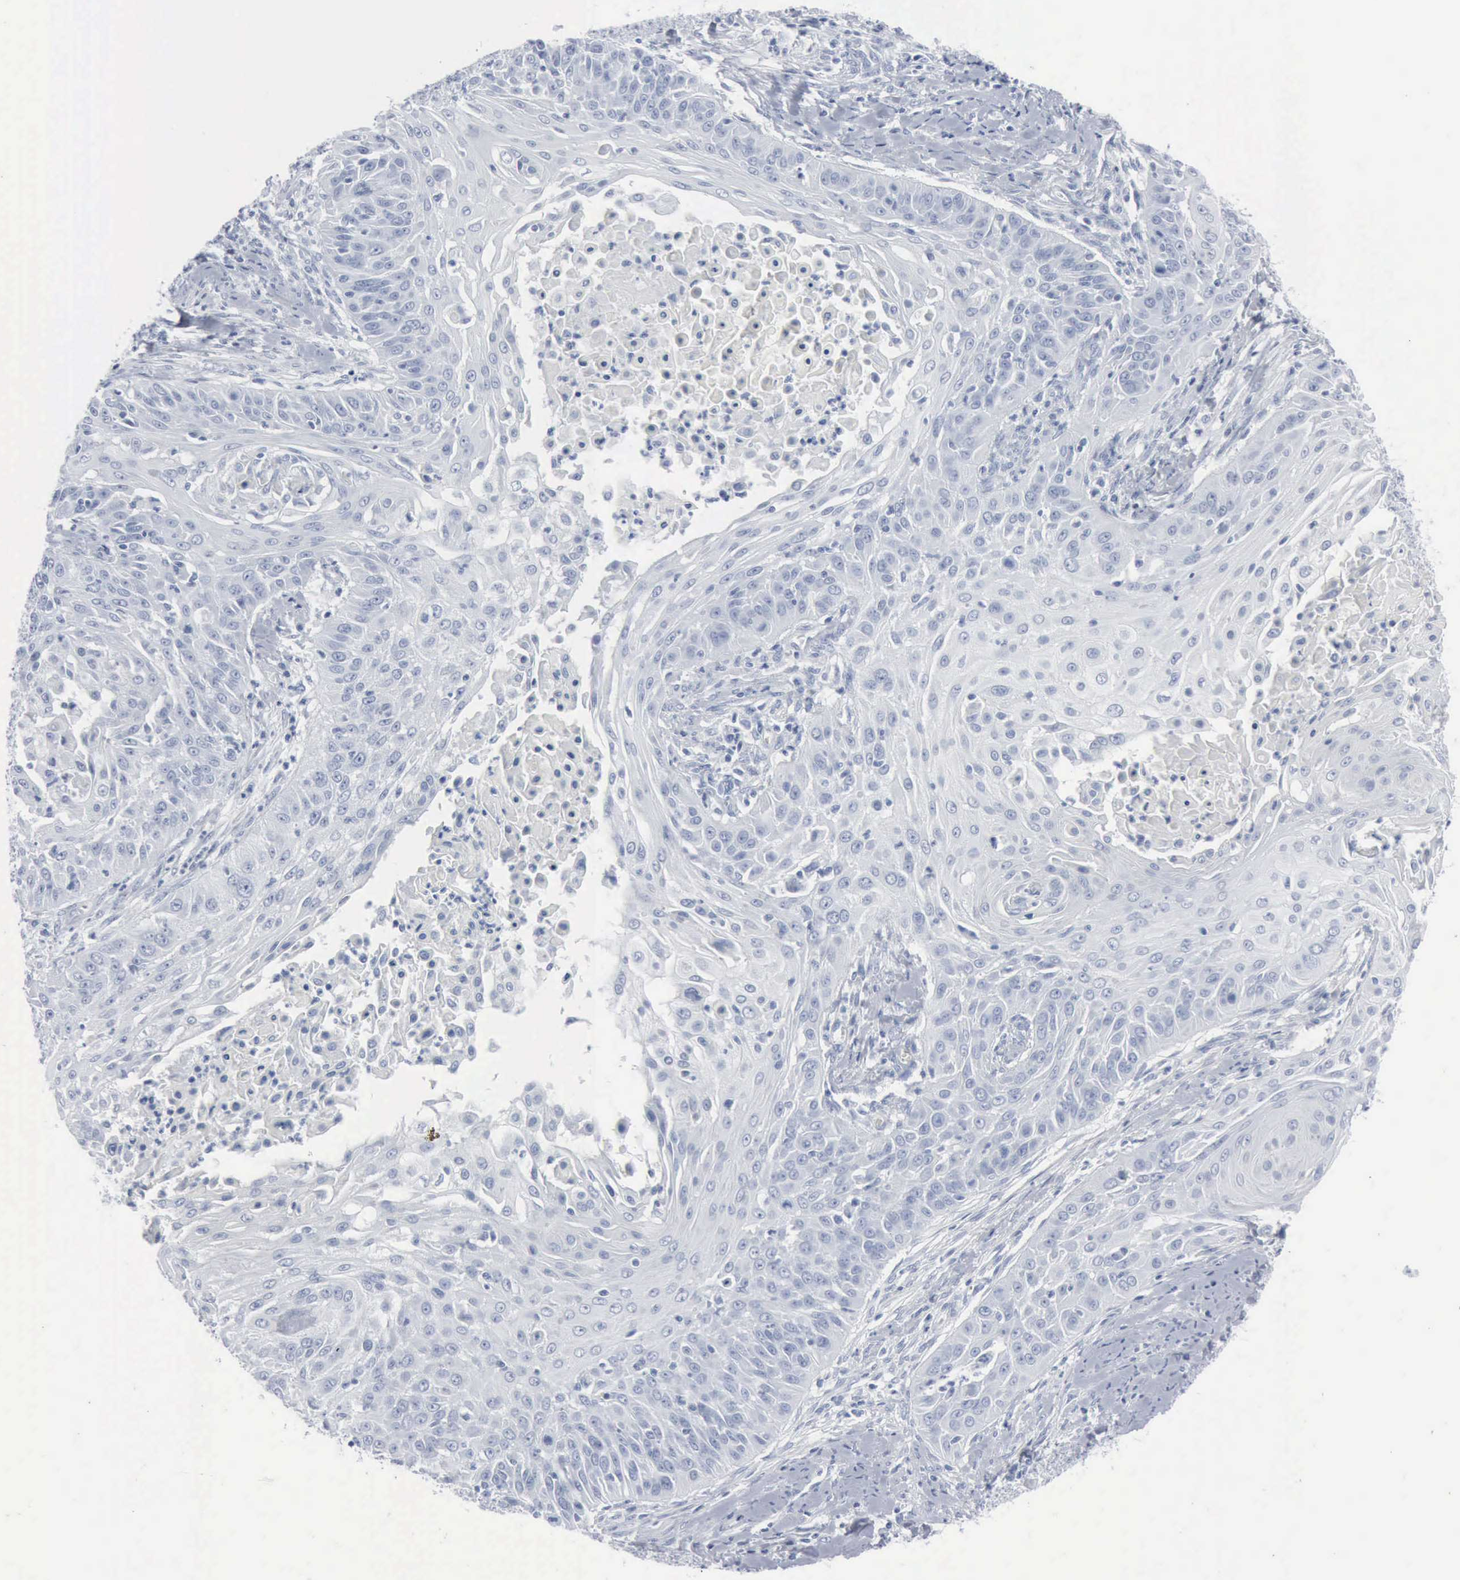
{"staining": {"intensity": "negative", "quantity": "none", "location": "none"}, "tissue": "cervical cancer", "cell_type": "Tumor cells", "image_type": "cancer", "snomed": [{"axis": "morphology", "description": "Squamous cell carcinoma, NOS"}, {"axis": "topography", "description": "Cervix"}], "caption": "Immunohistochemistry photomicrograph of human squamous cell carcinoma (cervical) stained for a protein (brown), which reveals no staining in tumor cells. (DAB (3,3'-diaminobenzidine) immunohistochemistry with hematoxylin counter stain).", "gene": "DMD", "patient": {"sex": "female", "age": 64}}